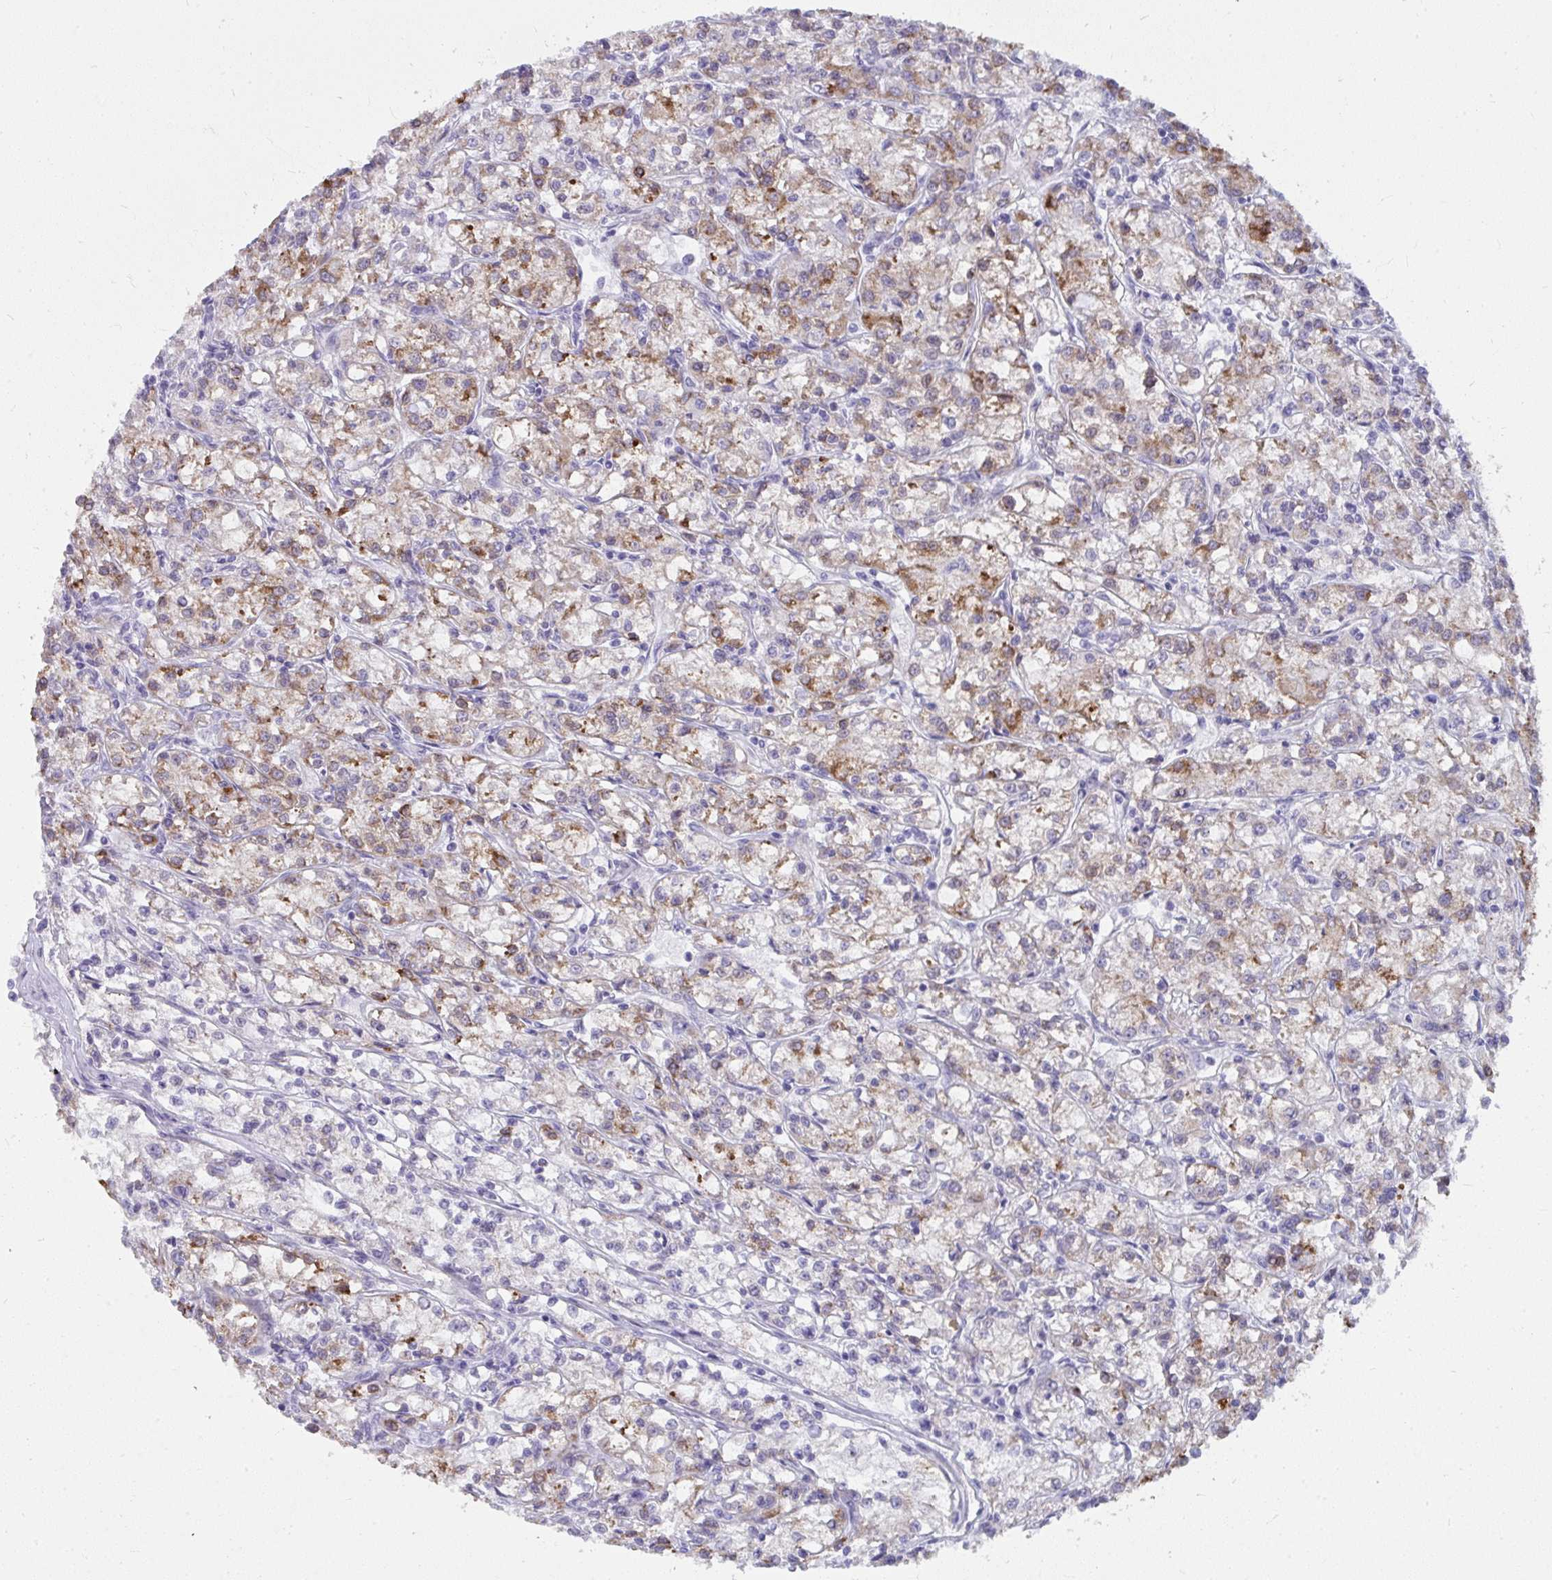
{"staining": {"intensity": "moderate", "quantity": "25%-75%", "location": "cytoplasmic/membranous"}, "tissue": "renal cancer", "cell_type": "Tumor cells", "image_type": "cancer", "snomed": [{"axis": "morphology", "description": "Adenocarcinoma, NOS"}, {"axis": "topography", "description": "Kidney"}], "caption": "Immunohistochemistry (DAB (3,3'-diaminobenzidine)) staining of adenocarcinoma (renal) displays moderate cytoplasmic/membranous protein positivity in approximately 25%-75% of tumor cells.", "gene": "UGT3A2", "patient": {"sex": "female", "age": 59}}